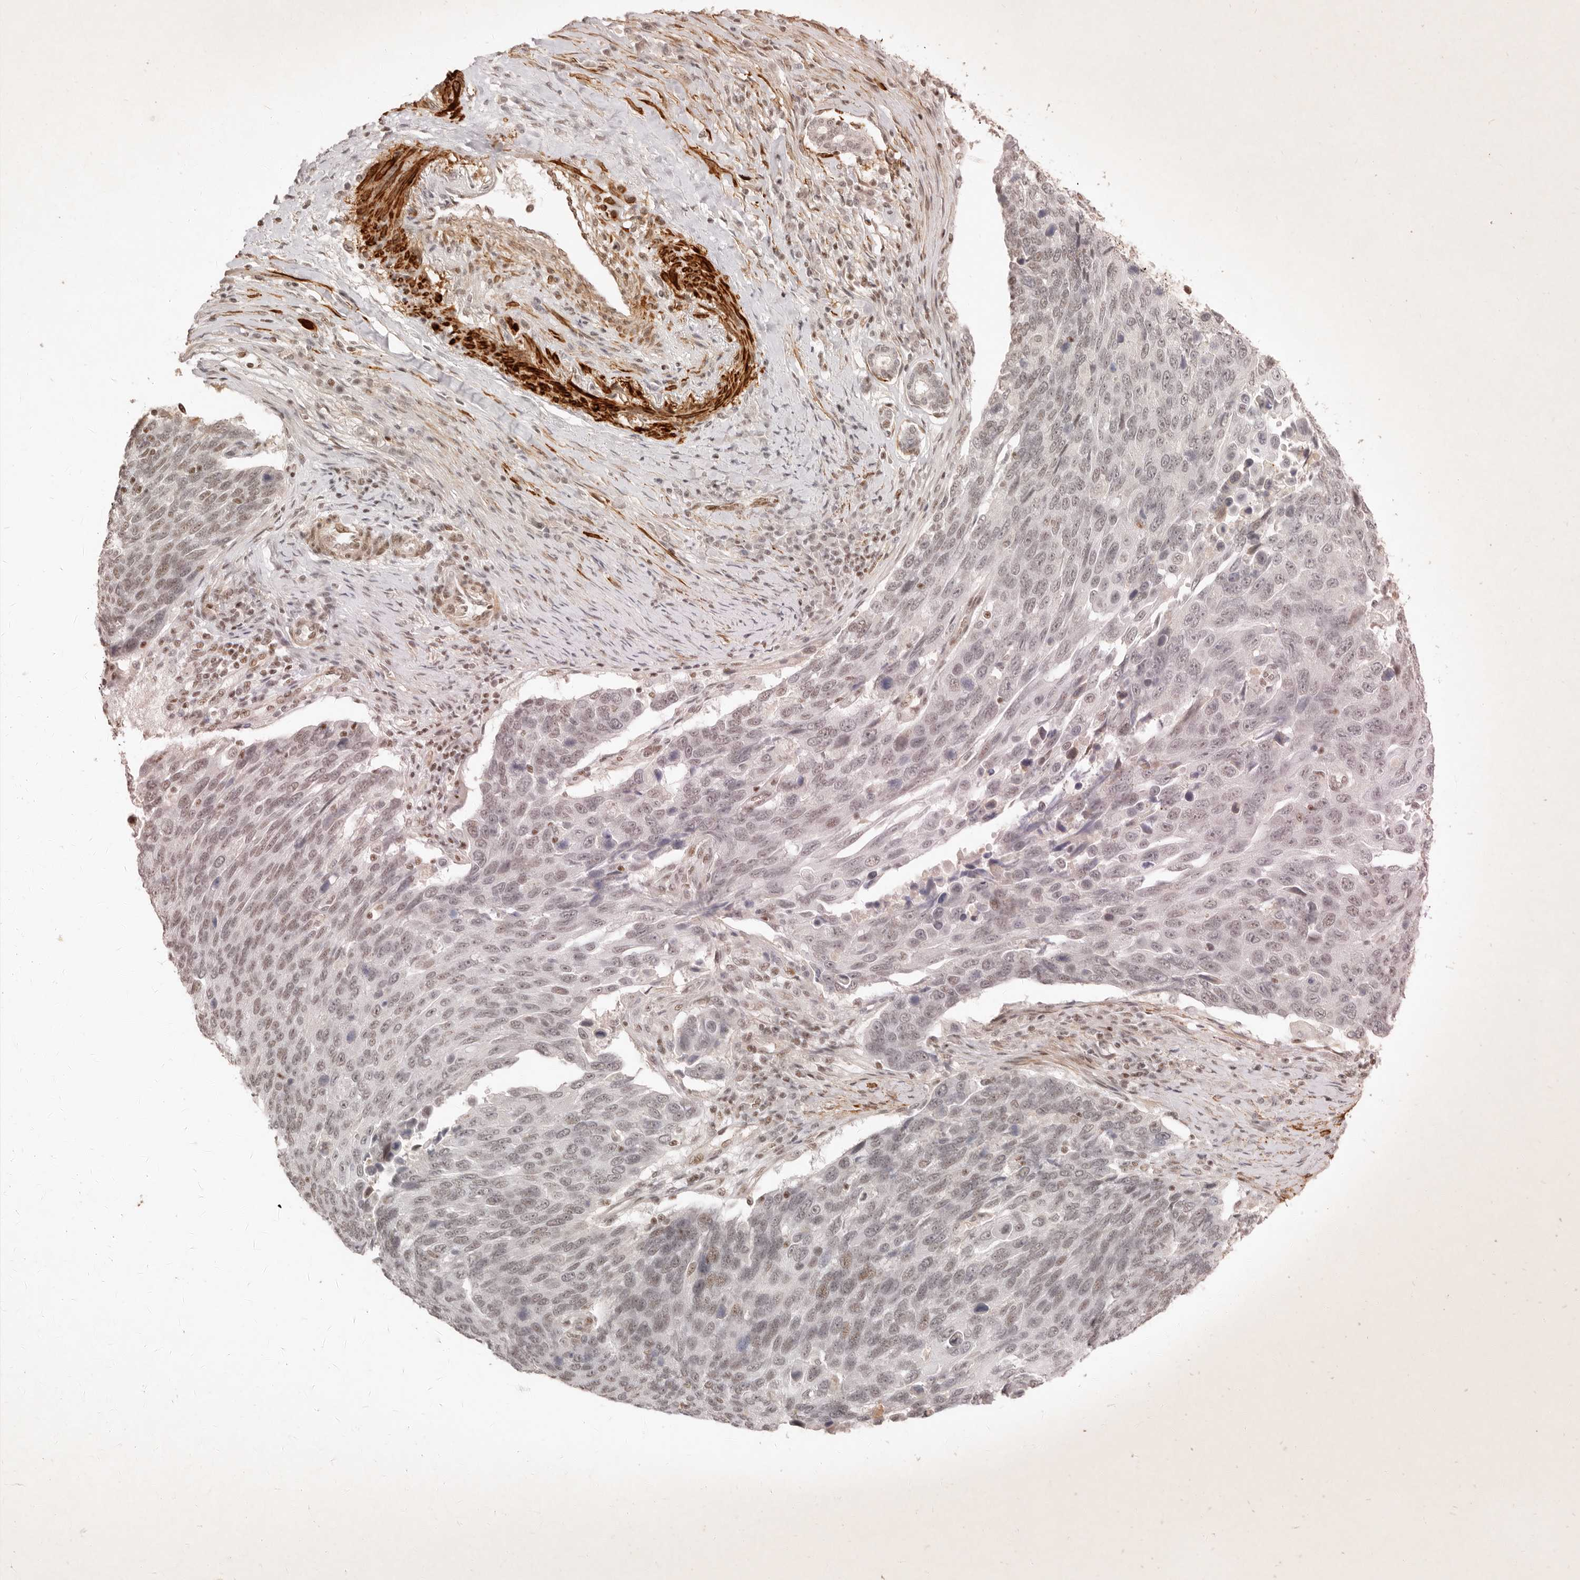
{"staining": {"intensity": "weak", "quantity": "25%-75%", "location": "nuclear"}, "tissue": "lung cancer", "cell_type": "Tumor cells", "image_type": "cancer", "snomed": [{"axis": "morphology", "description": "Squamous cell carcinoma, NOS"}, {"axis": "topography", "description": "Lung"}], "caption": "Brown immunohistochemical staining in human lung cancer demonstrates weak nuclear expression in approximately 25%-75% of tumor cells.", "gene": "GABPA", "patient": {"sex": "male", "age": 66}}